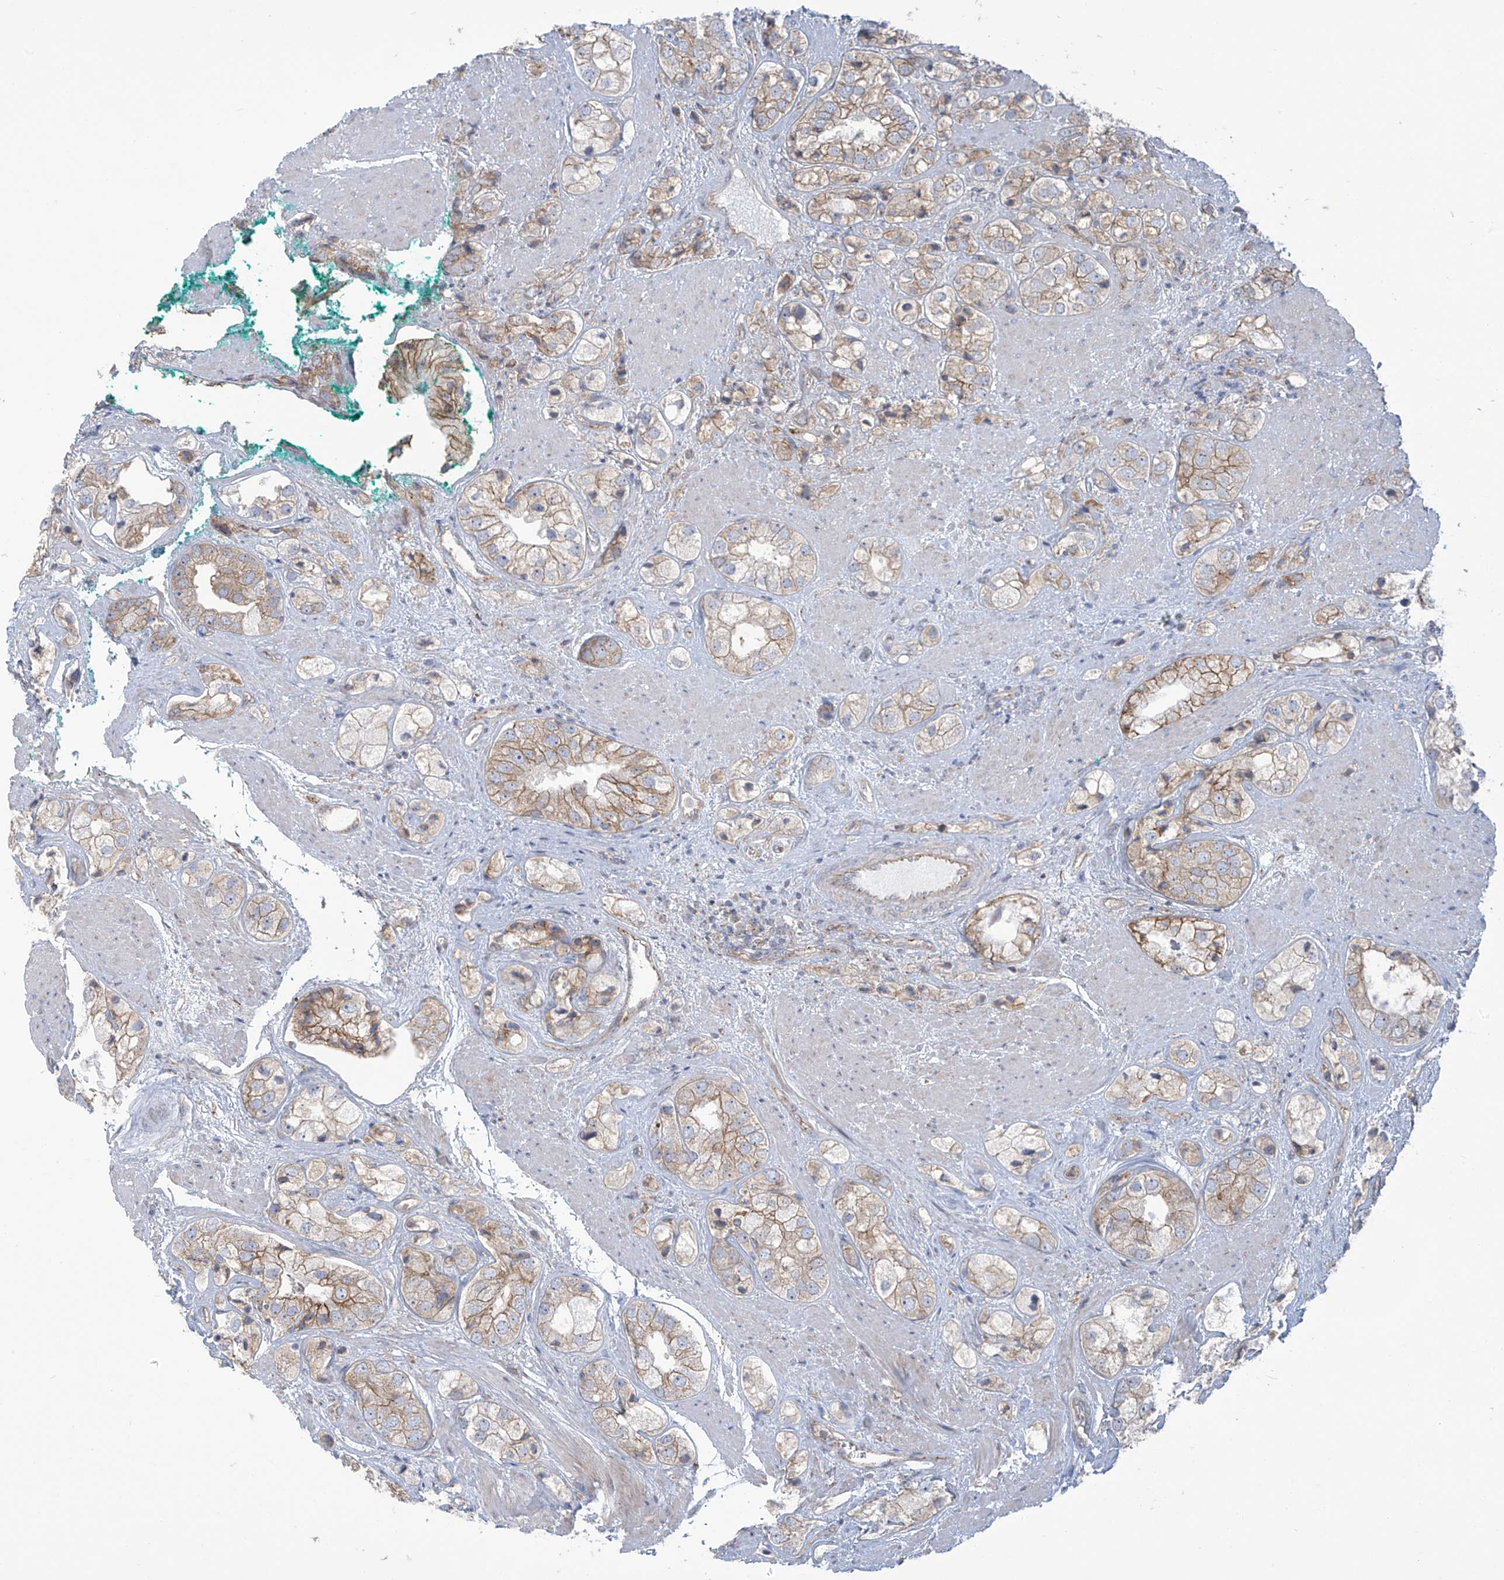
{"staining": {"intensity": "weak", "quantity": "<25%", "location": "cytoplasmic/membranous"}, "tissue": "prostate cancer", "cell_type": "Tumor cells", "image_type": "cancer", "snomed": [{"axis": "morphology", "description": "Adenocarcinoma, High grade"}, {"axis": "topography", "description": "Prostate"}], "caption": "The immunohistochemistry (IHC) micrograph has no significant positivity in tumor cells of prostate cancer (high-grade adenocarcinoma) tissue. The staining was performed using DAB (3,3'-diaminobenzidine) to visualize the protein expression in brown, while the nuclei were stained in blue with hematoxylin (Magnification: 20x).", "gene": "LZTS3", "patient": {"sex": "male", "age": 50}}